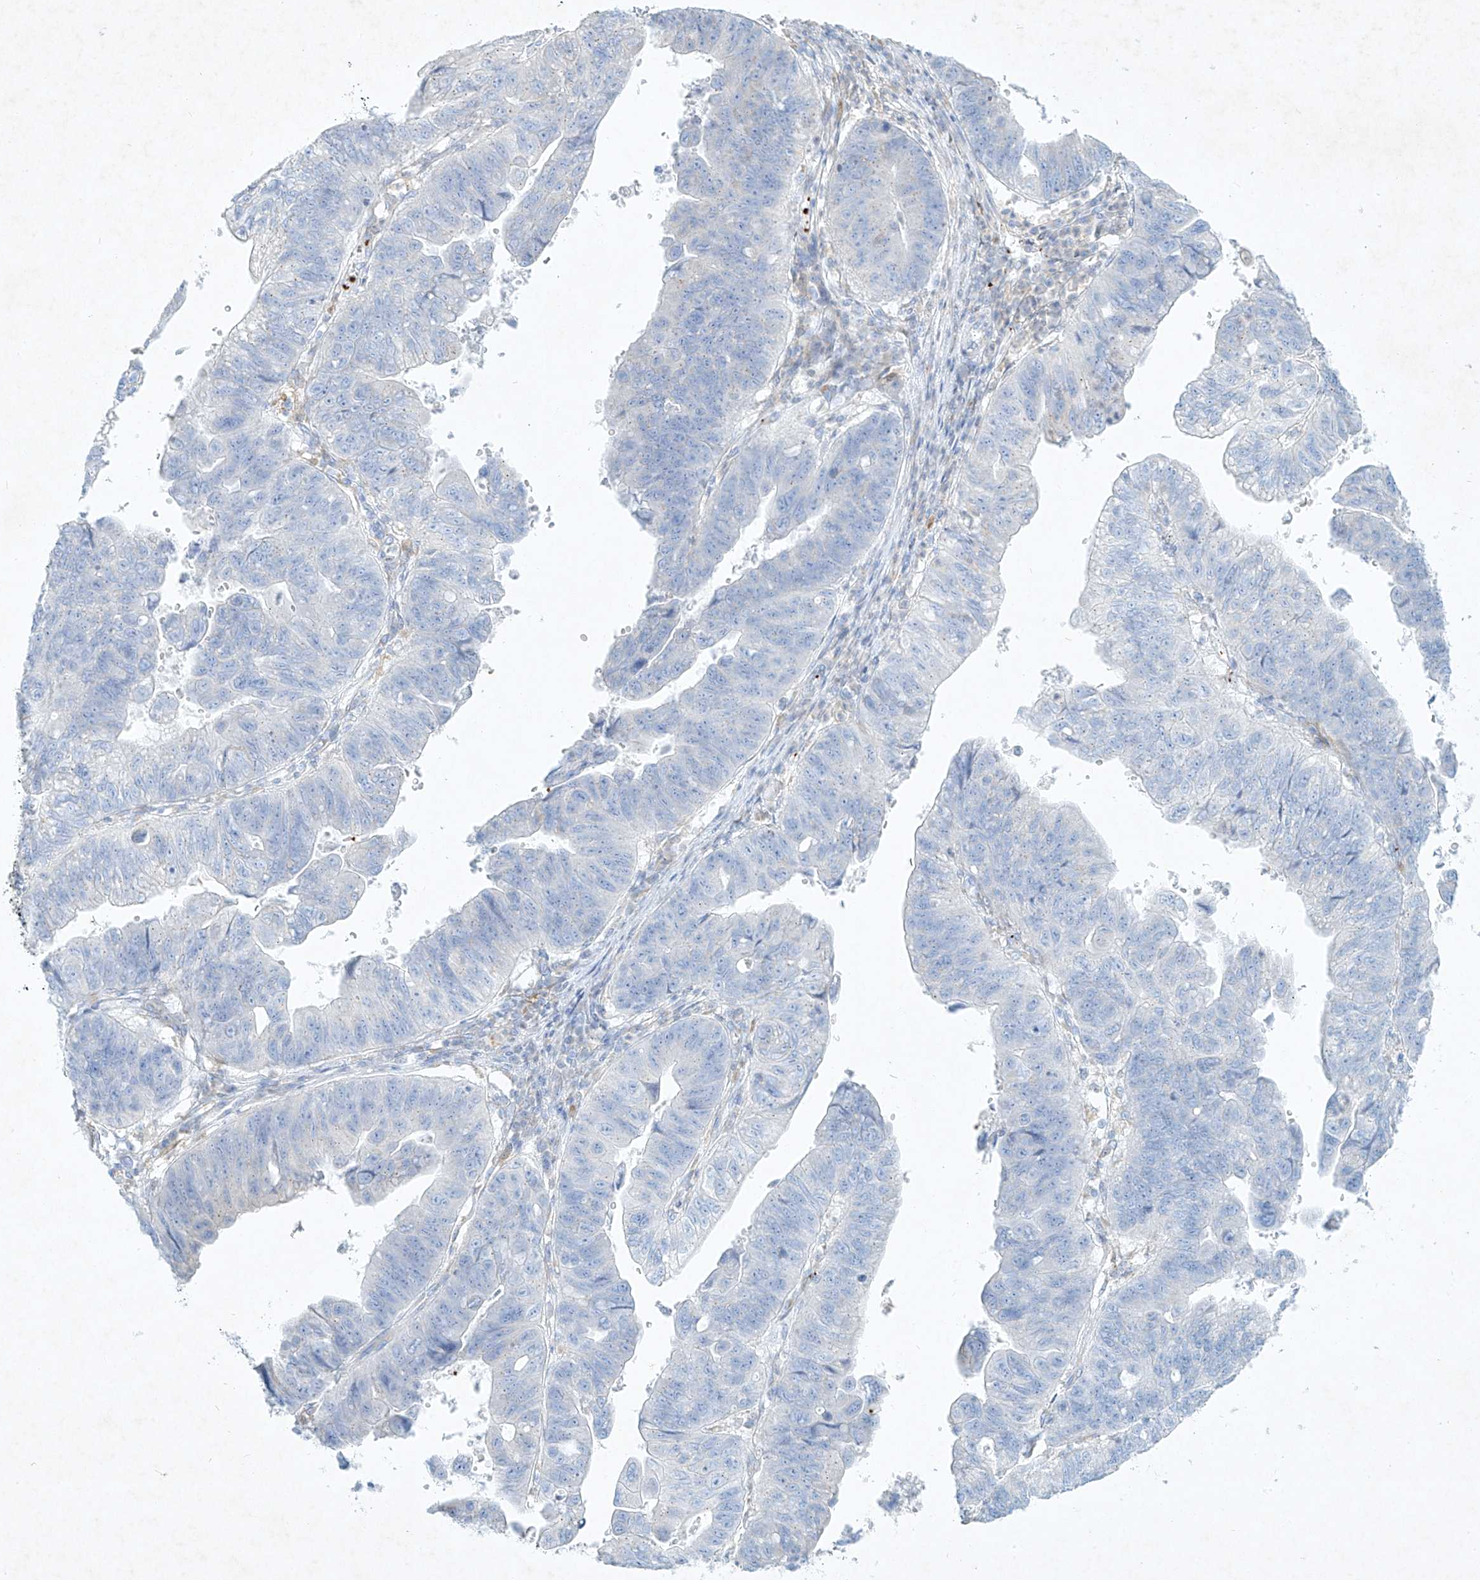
{"staining": {"intensity": "negative", "quantity": "none", "location": "none"}, "tissue": "stomach cancer", "cell_type": "Tumor cells", "image_type": "cancer", "snomed": [{"axis": "morphology", "description": "Adenocarcinoma, NOS"}, {"axis": "topography", "description": "Stomach"}], "caption": "A high-resolution histopathology image shows immunohistochemistry staining of stomach cancer (adenocarcinoma), which reveals no significant staining in tumor cells.", "gene": "PLEK", "patient": {"sex": "male", "age": 59}}